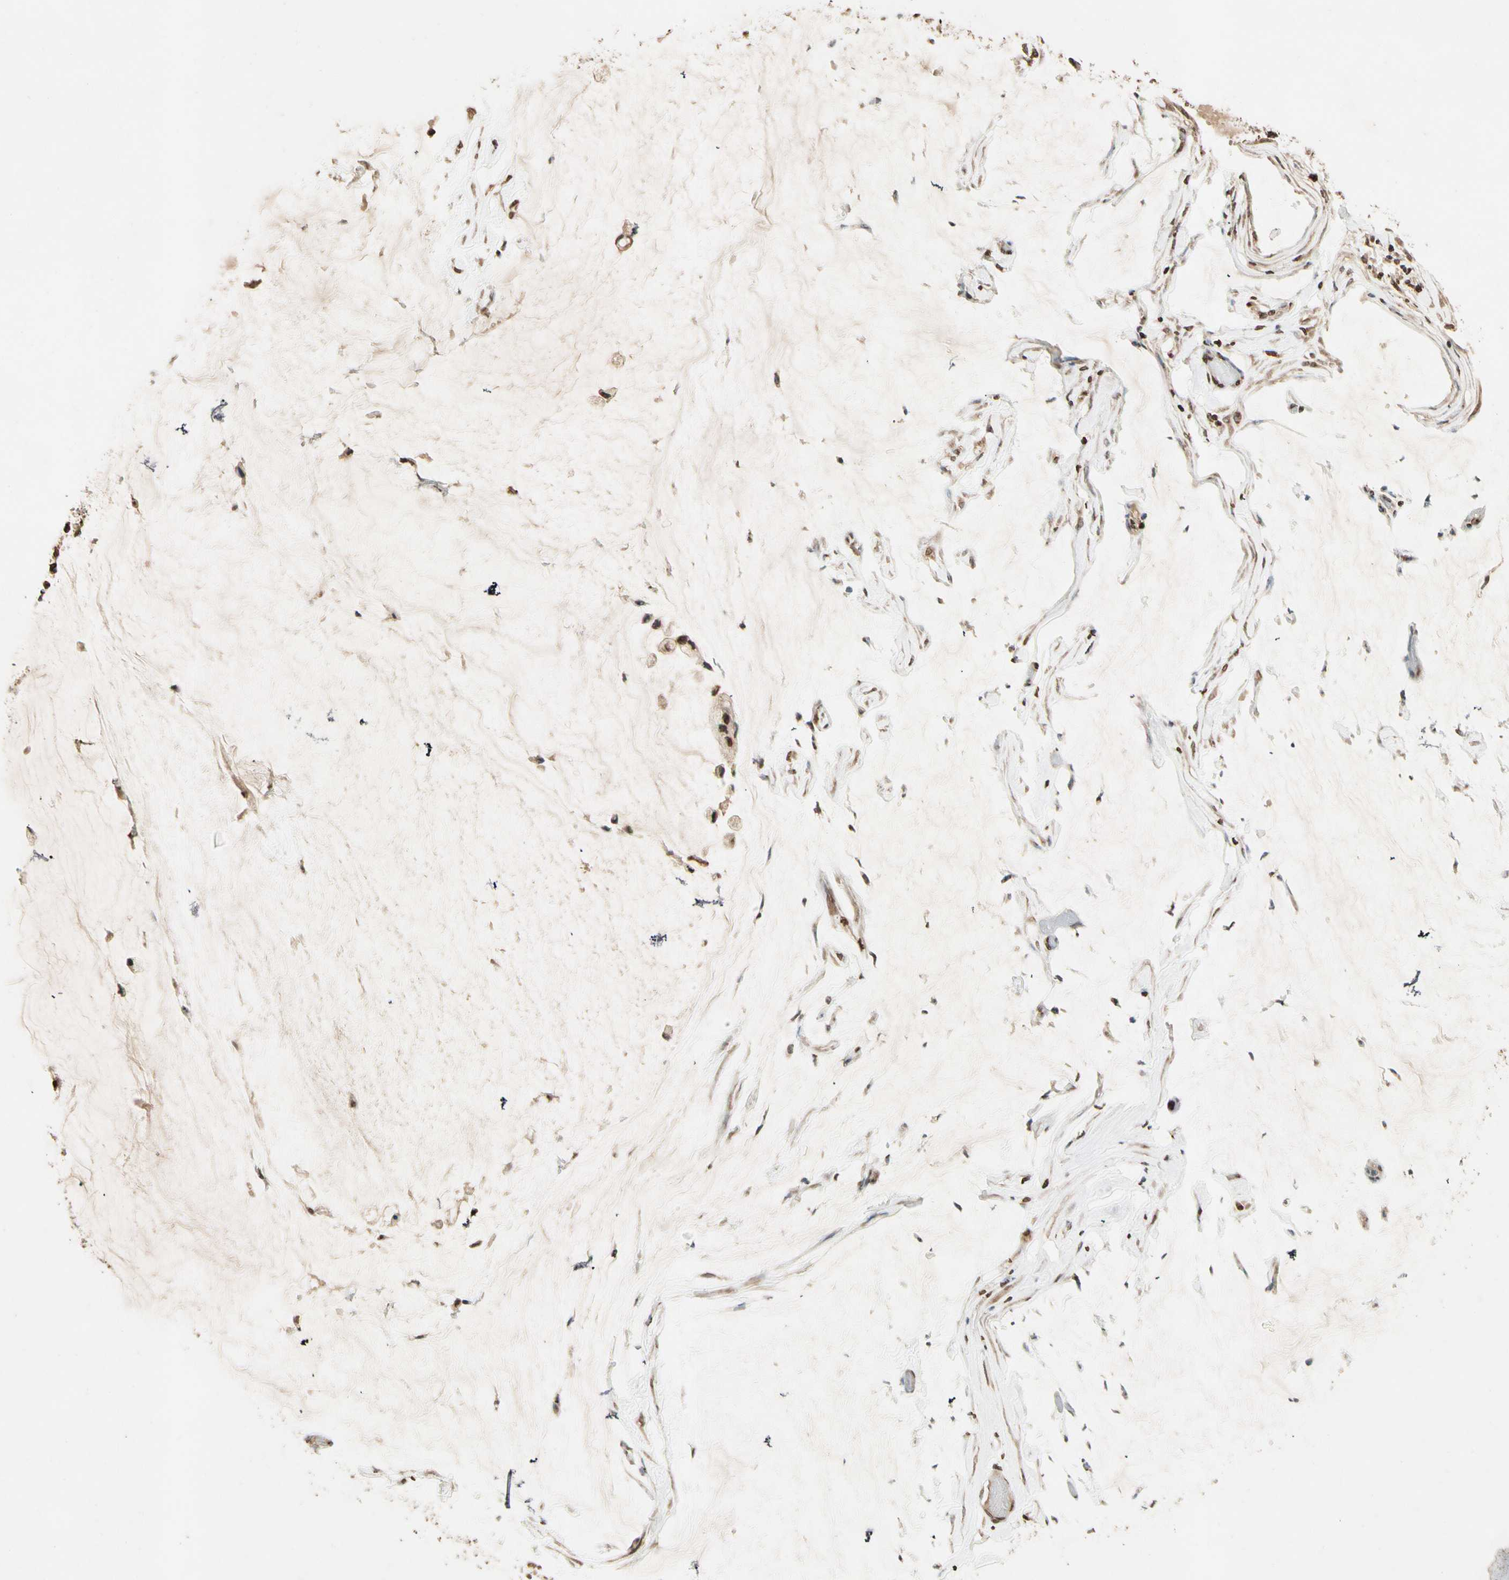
{"staining": {"intensity": "moderate", "quantity": "25%-75%", "location": "cytoplasmic/membranous,nuclear"}, "tissue": "ovarian cancer", "cell_type": "Tumor cells", "image_type": "cancer", "snomed": [{"axis": "morphology", "description": "Cystadenocarcinoma, mucinous, NOS"}, {"axis": "topography", "description": "Ovary"}], "caption": "Immunohistochemical staining of human ovarian cancer (mucinous cystadenocarcinoma) exhibits medium levels of moderate cytoplasmic/membranous and nuclear expression in about 25%-75% of tumor cells.", "gene": "TOP1", "patient": {"sex": "female", "age": 39}}